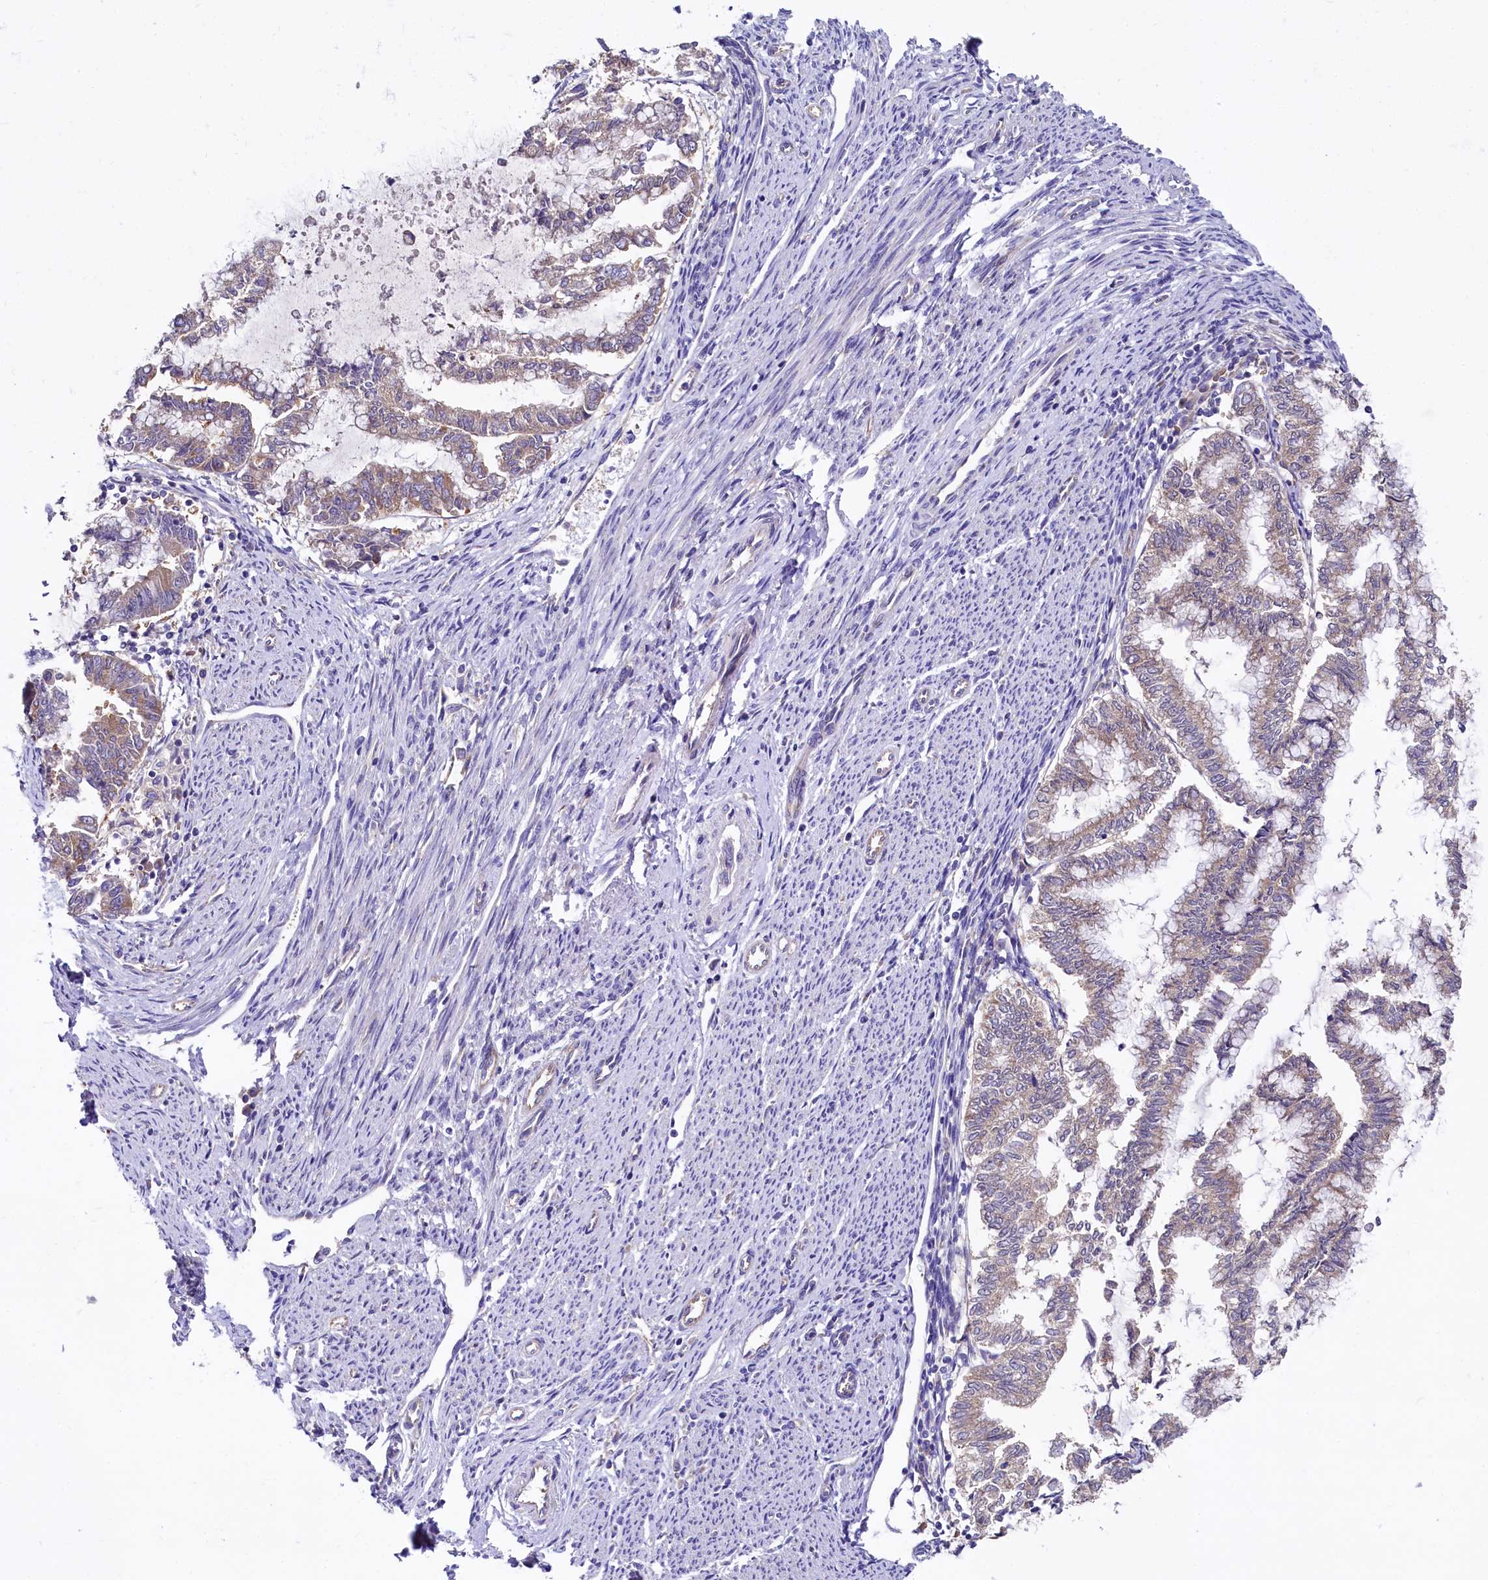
{"staining": {"intensity": "weak", "quantity": ">75%", "location": "cytoplasmic/membranous"}, "tissue": "endometrial cancer", "cell_type": "Tumor cells", "image_type": "cancer", "snomed": [{"axis": "morphology", "description": "Adenocarcinoma, NOS"}, {"axis": "topography", "description": "Endometrium"}], "caption": "About >75% of tumor cells in human endometrial cancer display weak cytoplasmic/membranous protein staining as visualized by brown immunohistochemical staining.", "gene": "QARS1", "patient": {"sex": "female", "age": 79}}